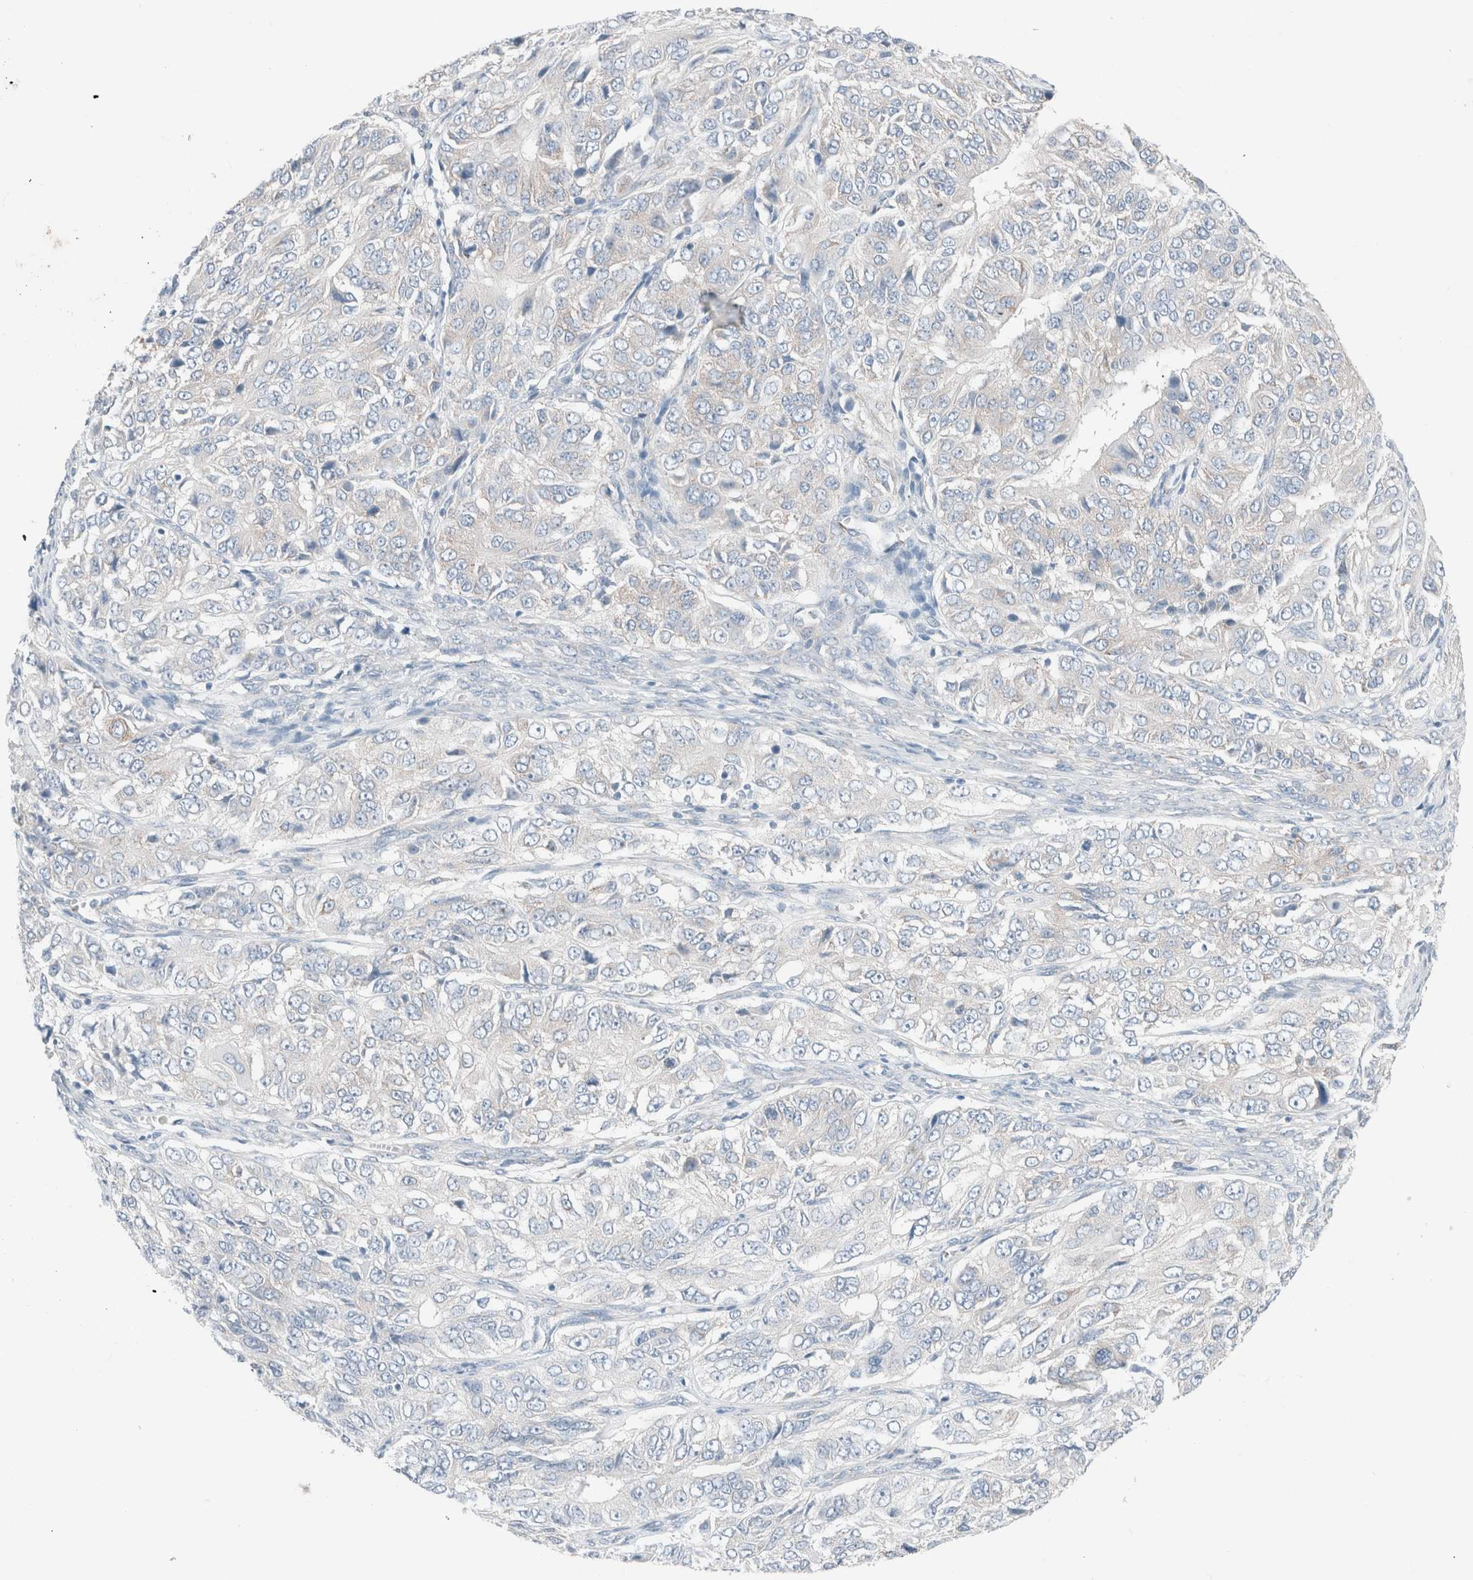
{"staining": {"intensity": "negative", "quantity": "none", "location": "none"}, "tissue": "ovarian cancer", "cell_type": "Tumor cells", "image_type": "cancer", "snomed": [{"axis": "morphology", "description": "Carcinoma, endometroid"}, {"axis": "topography", "description": "Ovary"}], "caption": "This is an IHC image of human endometroid carcinoma (ovarian). There is no expression in tumor cells.", "gene": "CASC3", "patient": {"sex": "female", "age": 51}}